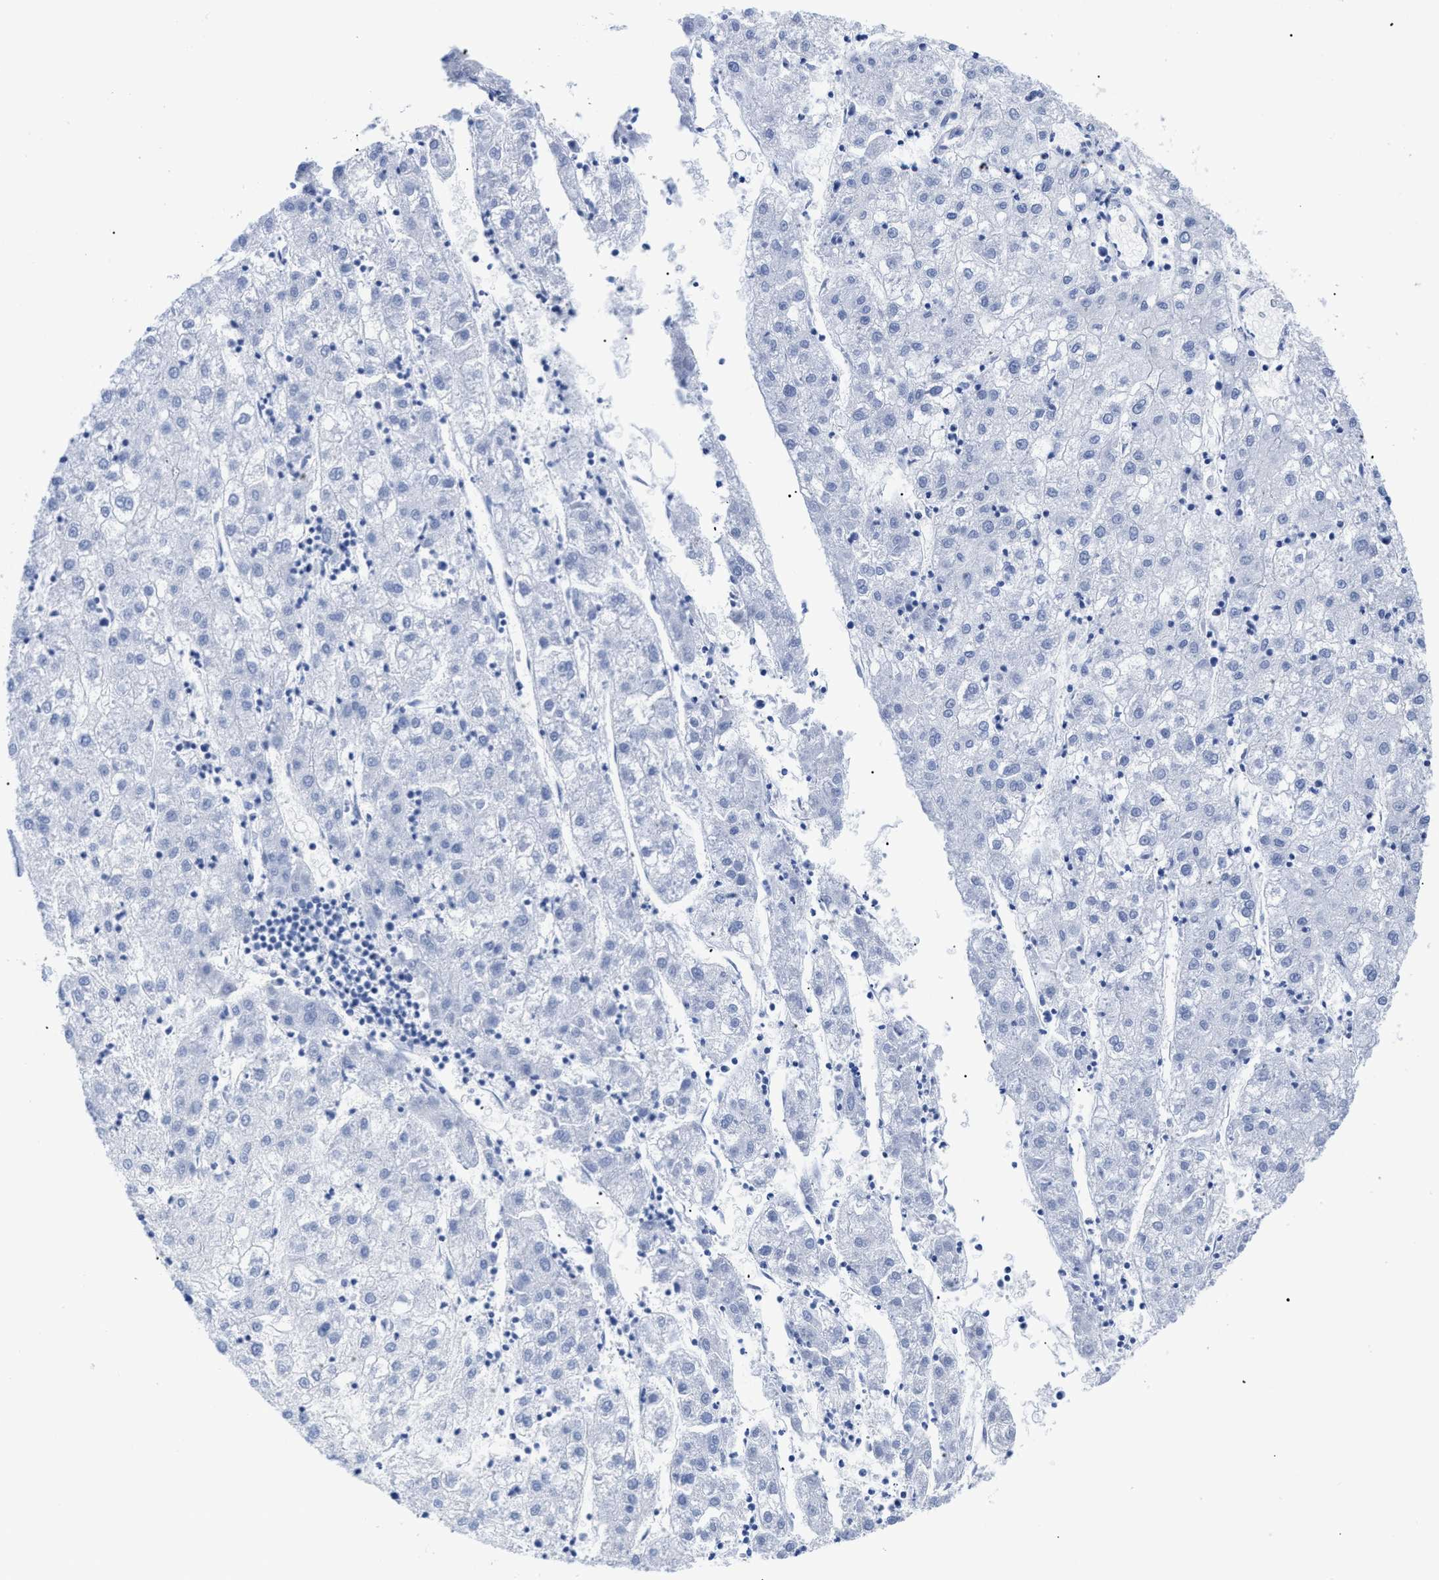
{"staining": {"intensity": "negative", "quantity": "none", "location": "none"}, "tissue": "liver cancer", "cell_type": "Tumor cells", "image_type": "cancer", "snomed": [{"axis": "morphology", "description": "Carcinoma, Hepatocellular, NOS"}, {"axis": "topography", "description": "Liver"}], "caption": "High magnification brightfield microscopy of hepatocellular carcinoma (liver) stained with DAB (brown) and counterstained with hematoxylin (blue): tumor cells show no significant staining.", "gene": "DUSP26", "patient": {"sex": "male", "age": 72}}